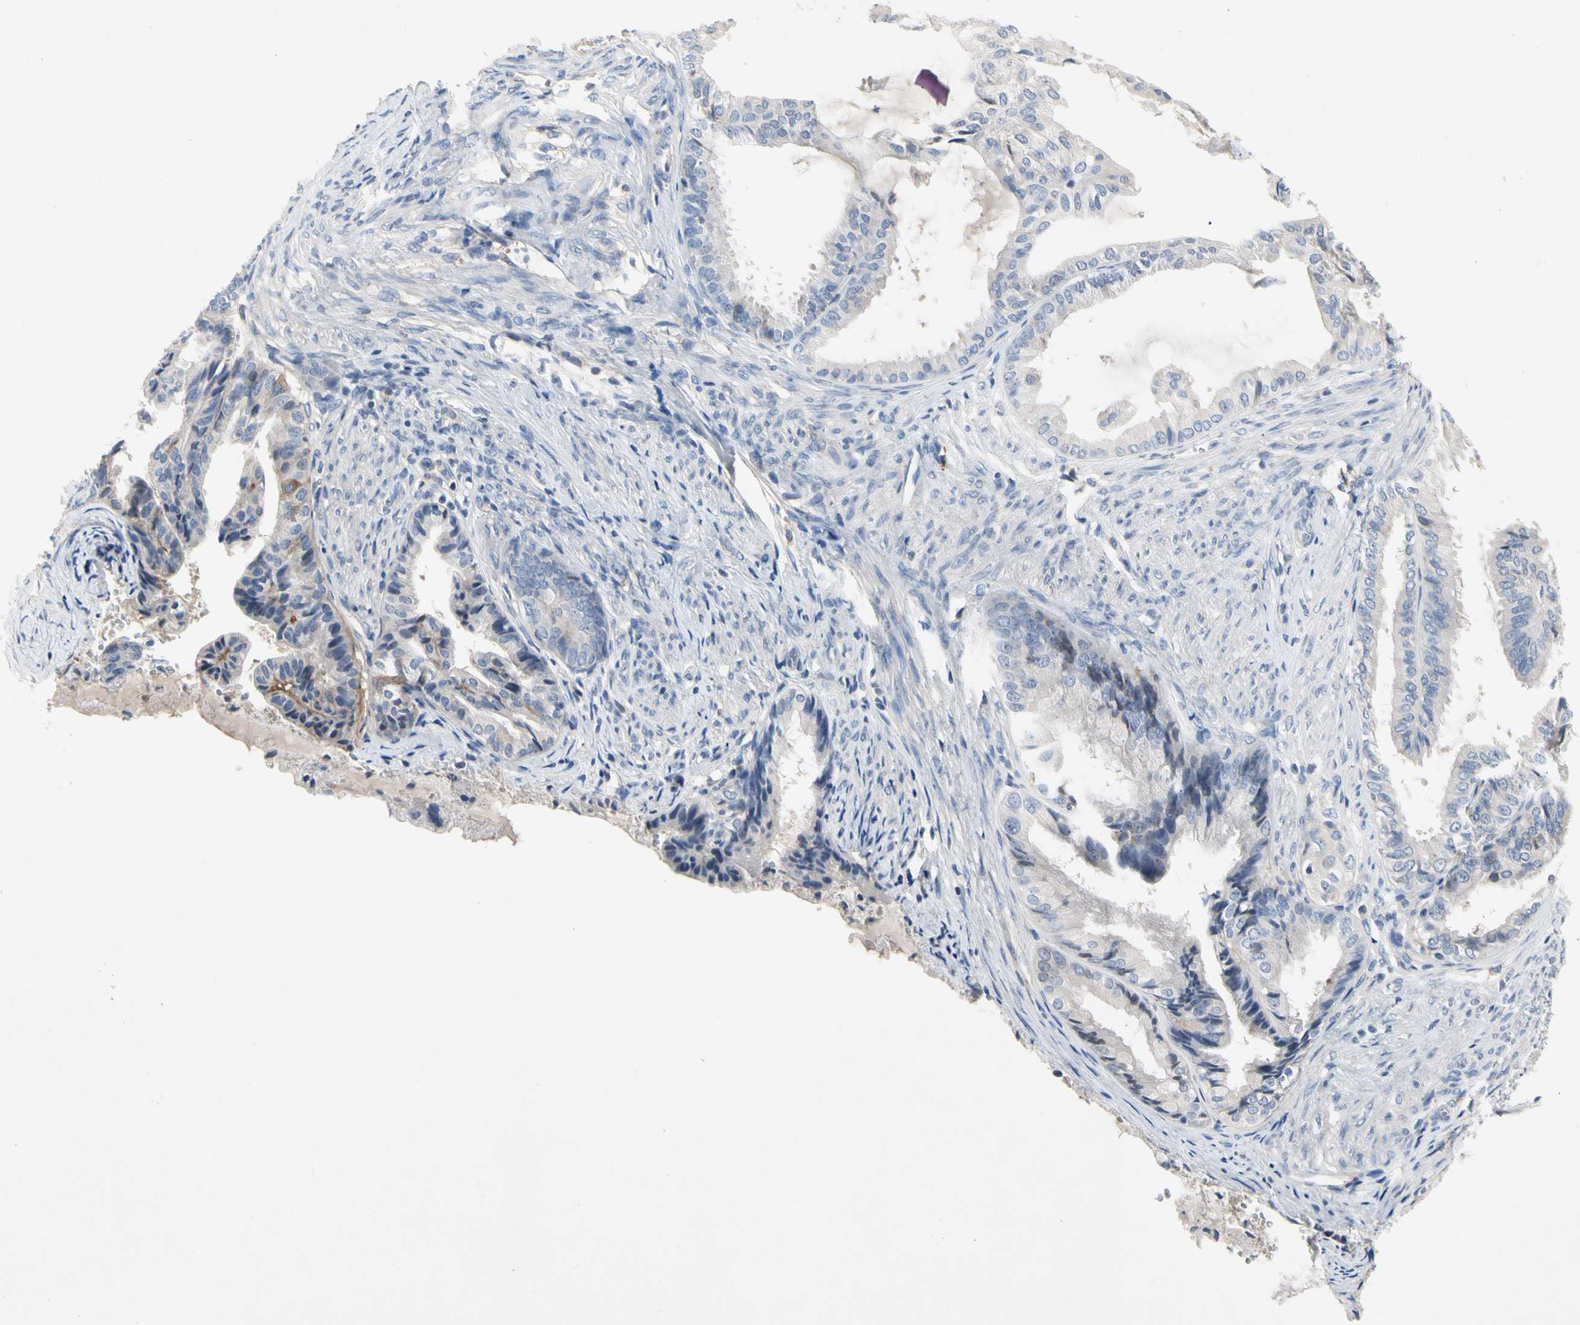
{"staining": {"intensity": "negative", "quantity": "none", "location": "none"}, "tissue": "endometrial cancer", "cell_type": "Tumor cells", "image_type": "cancer", "snomed": [{"axis": "morphology", "description": "Adenocarcinoma, NOS"}, {"axis": "topography", "description": "Endometrium"}], "caption": "Photomicrograph shows no significant protein staining in tumor cells of endometrial cancer (adenocarcinoma). (Immunohistochemistry (ihc), brightfield microscopy, high magnification).", "gene": "GAS6", "patient": {"sex": "female", "age": 86}}